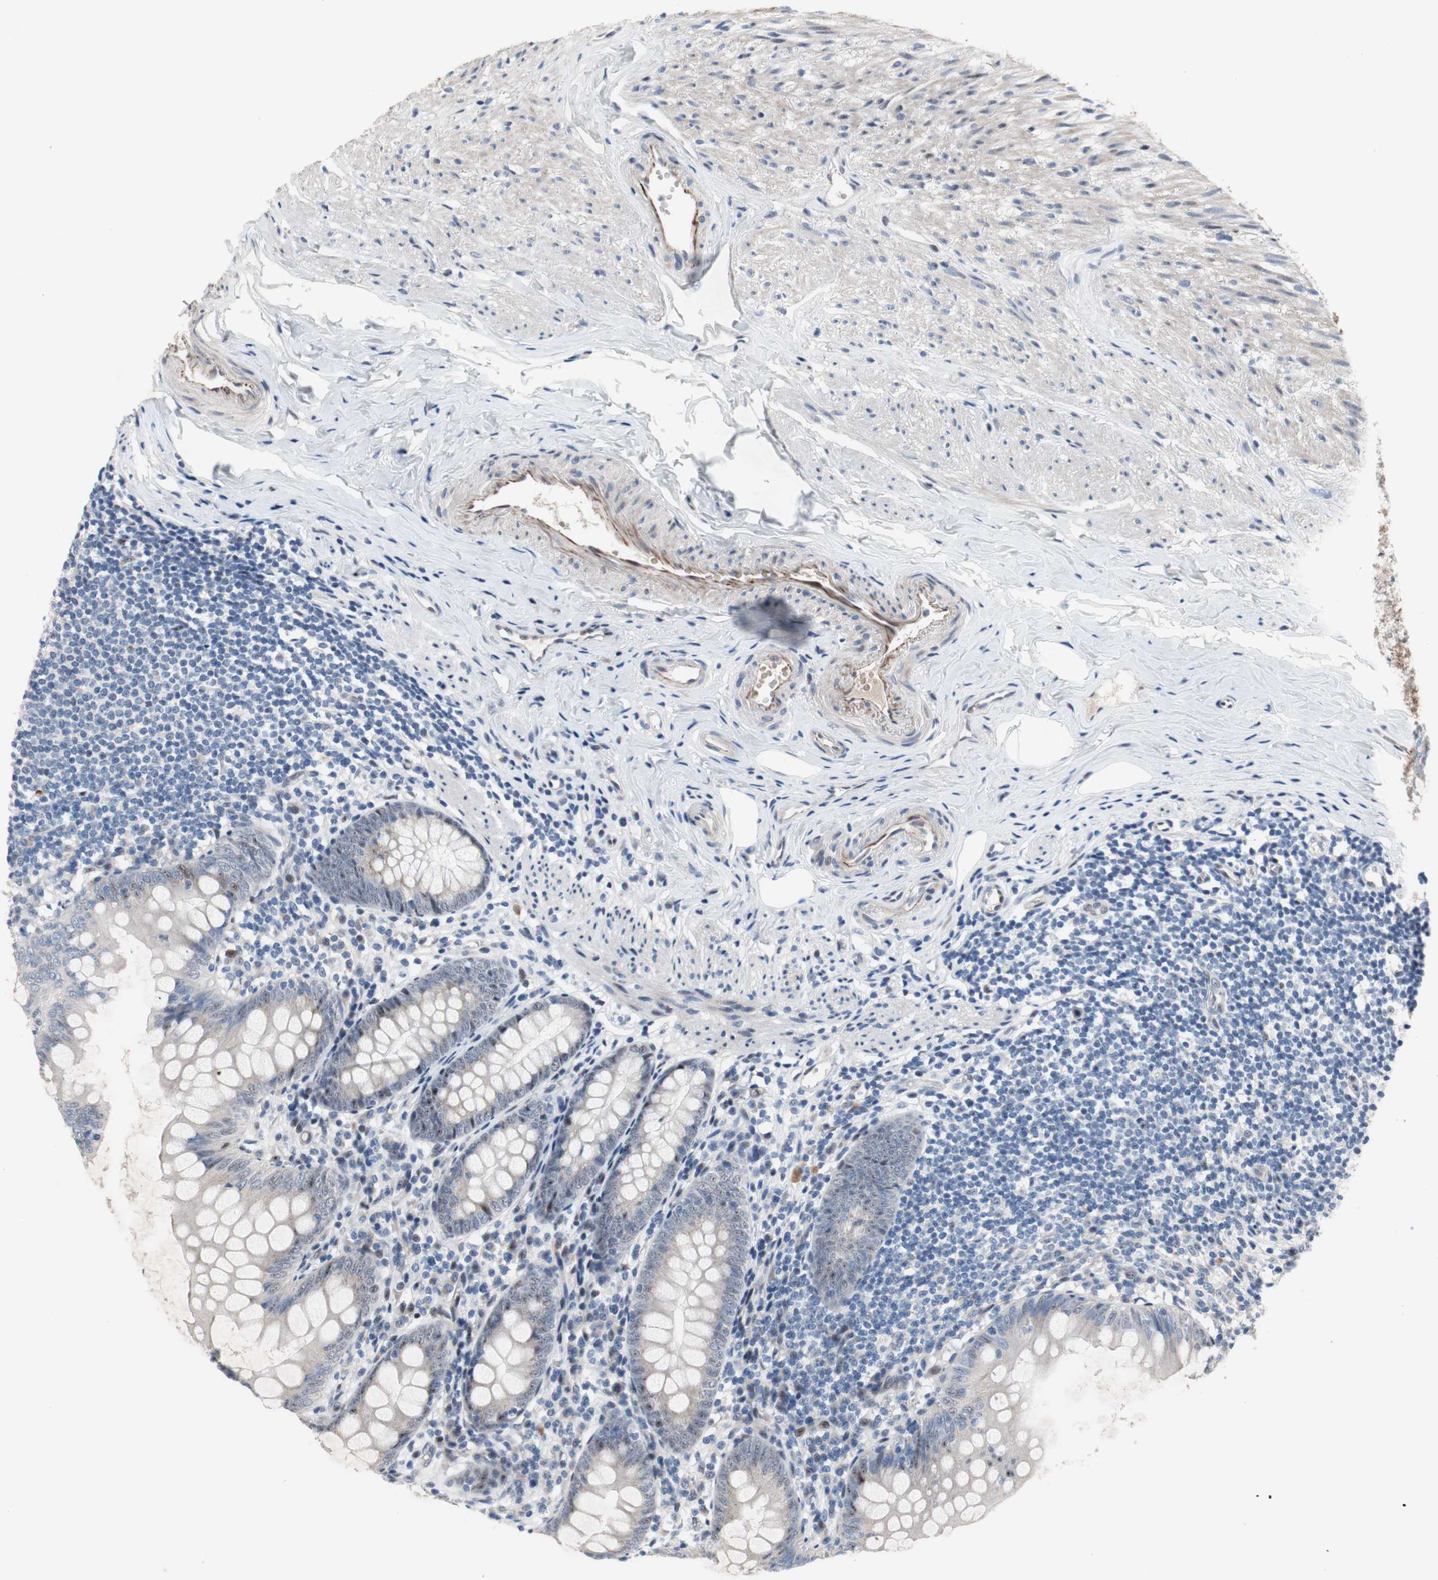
{"staining": {"intensity": "moderate", "quantity": "<25%", "location": "cytoplasmic/membranous,nuclear"}, "tissue": "appendix", "cell_type": "Glandular cells", "image_type": "normal", "snomed": [{"axis": "morphology", "description": "Normal tissue, NOS"}, {"axis": "topography", "description": "Appendix"}], "caption": "Glandular cells demonstrate moderate cytoplasmic/membranous,nuclear expression in about <25% of cells in normal appendix.", "gene": "PINX1", "patient": {"sex": "female", "age": 77}}